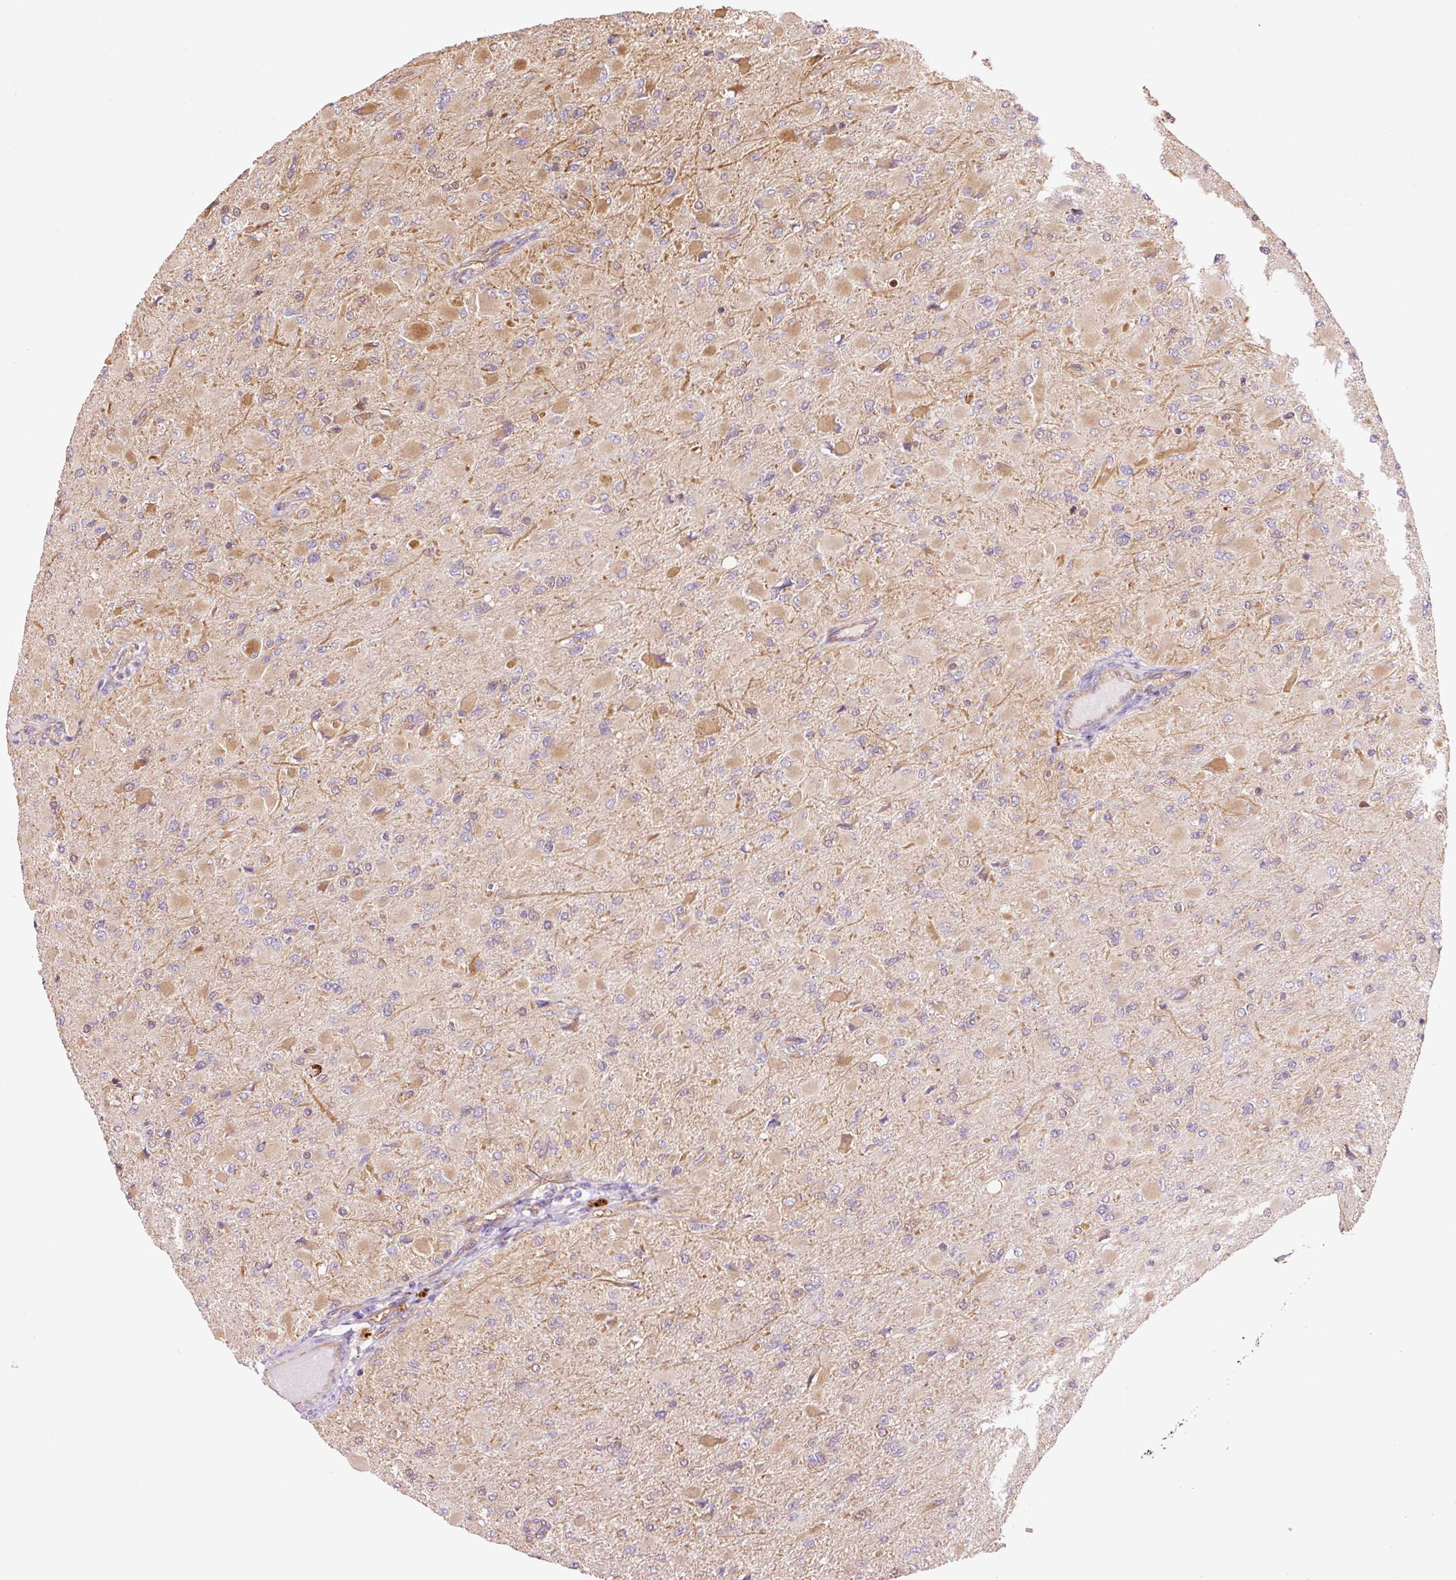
{"staining": {"intensity": "moderate", "quantity": "25%-75%", "location": "cytoplasmic/membranous"}, "tissue": "glioma", "cell_type": "Tumor cells", "image_type": "cancer", "snomed": [{"axis": "morphology", "description": "Glioma, malignant, High grade"}, {"axis": "topography", "description": "Cerebral cortex"}], "caption": "Immunohistochemistry of glioma displays medium levels of moderate cytoplasmic/membranous positivity in approximately 25%-75% of tumor cells.", "gene": "PCK2", "patient": {"sex": "female", "age": 36}}